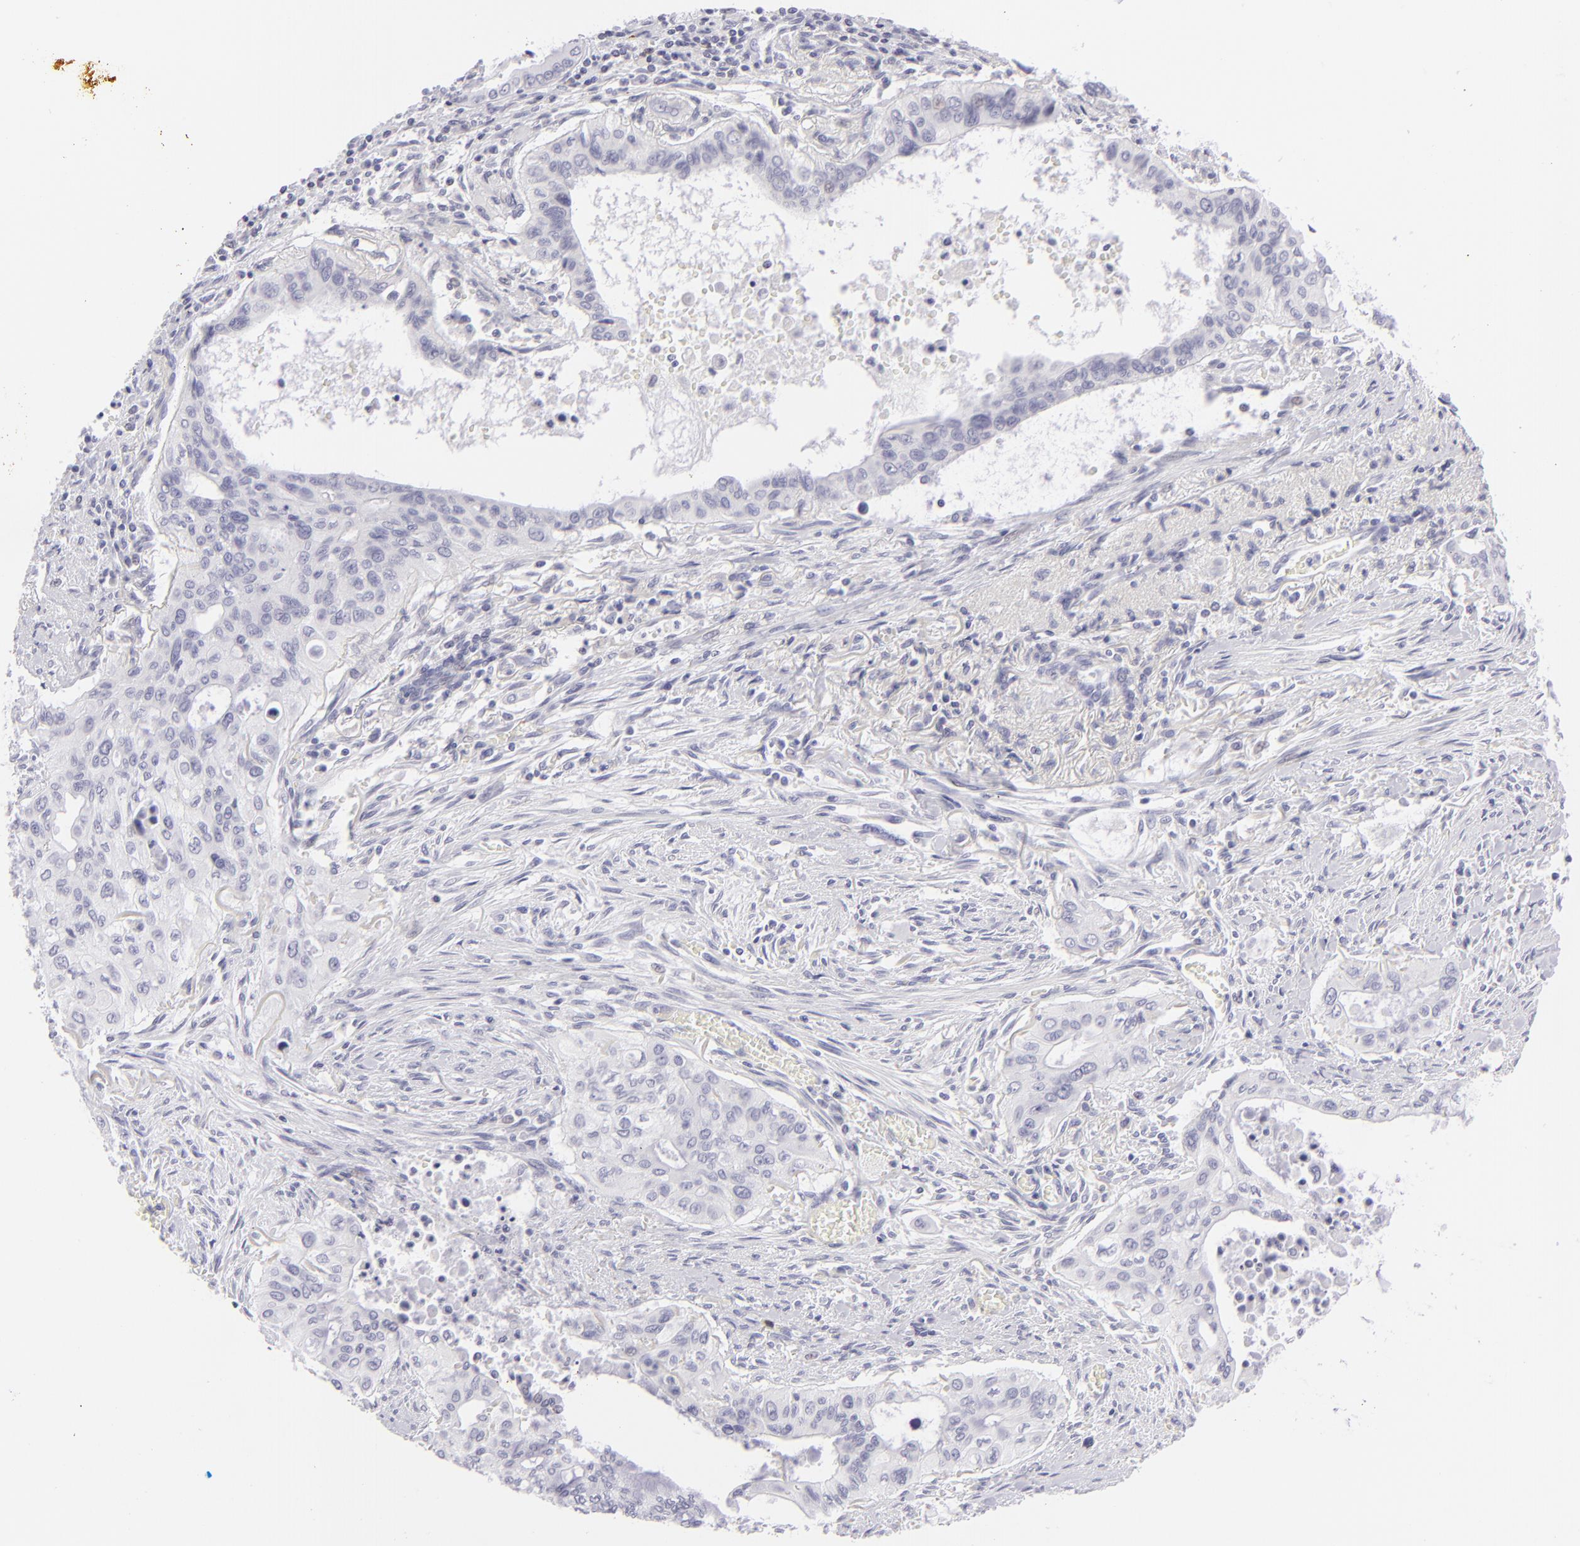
{"staining": {"intensity": "negative", "quantity": "none", "location": "none"}, "tissue": "pancreatic cancer", "cell_type": "Tumor cells", "image_type": "cancer", "snomed": [{"axis": "morphology", "description": "Adenocarcinoma, NOS"}, {"axis": "topography", "description": "Pancreas"}], "caption": "This micrograph is of pancreatic cancer (adenocarcinoma) stained with IHC to label a protein in brown with the nuclei are counter-stained blue. There is no expression in tumor cells.", "gene": "FCER2", "patient": {"sex": "male", "age": 77}}